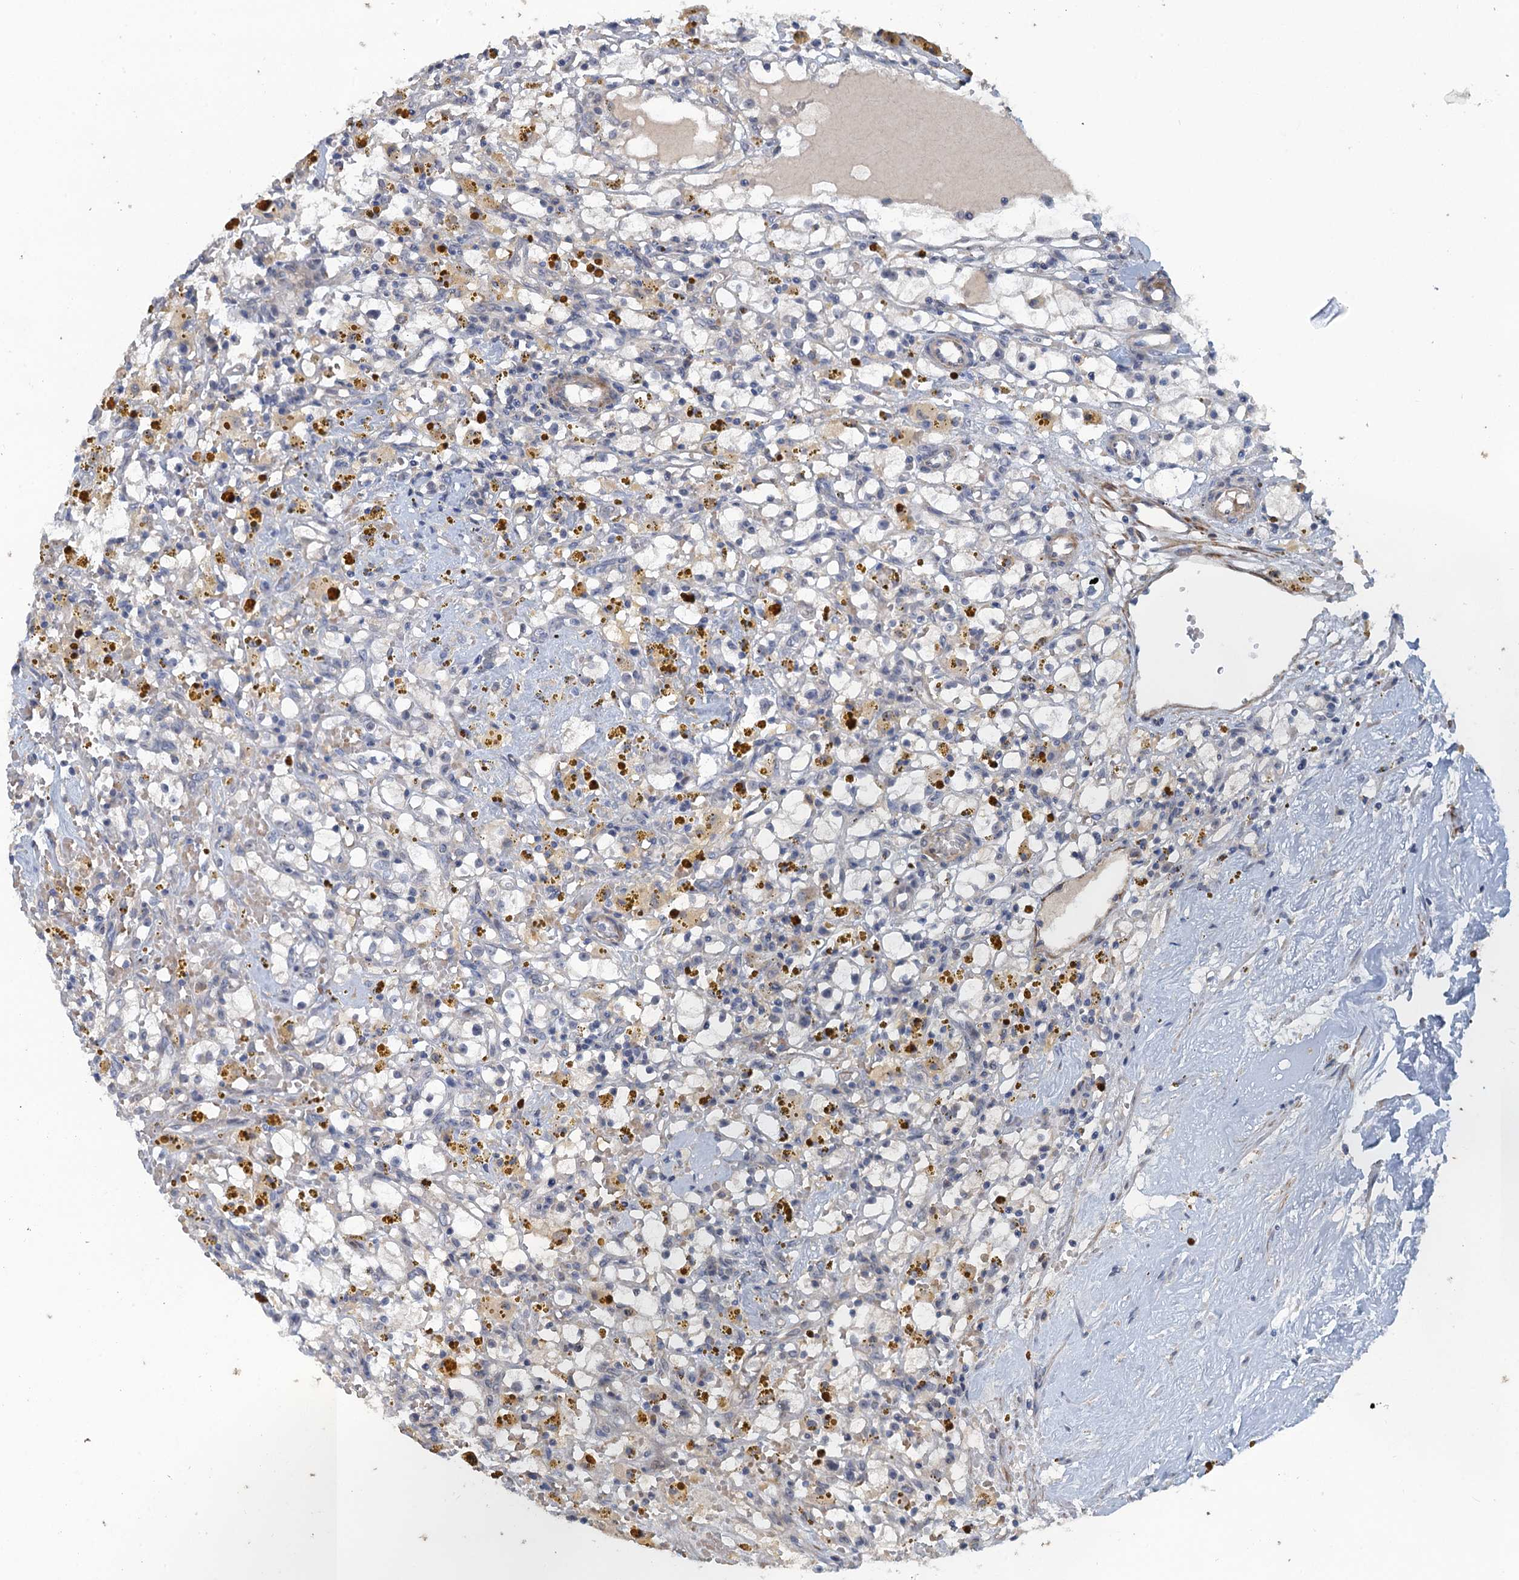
{"staining": {"intensity": "negative", "quantity": "none", "location": "none"}, "tissue": "renal cancer", "cell_type": "Tumor cells", "image_type": "cancer", "snomed": [{"axis": "morphology", "description": "Adenocarcinoma, NOS"}, {"axis": "topography", "description": "Kidney"}], "caption": "An image of renal cancer (adenocarcinoma) stained for a protein reveals no brown staining in tumor cells.", "gene": "MYO16", "patient": {"sex": "male", "age": 56}}